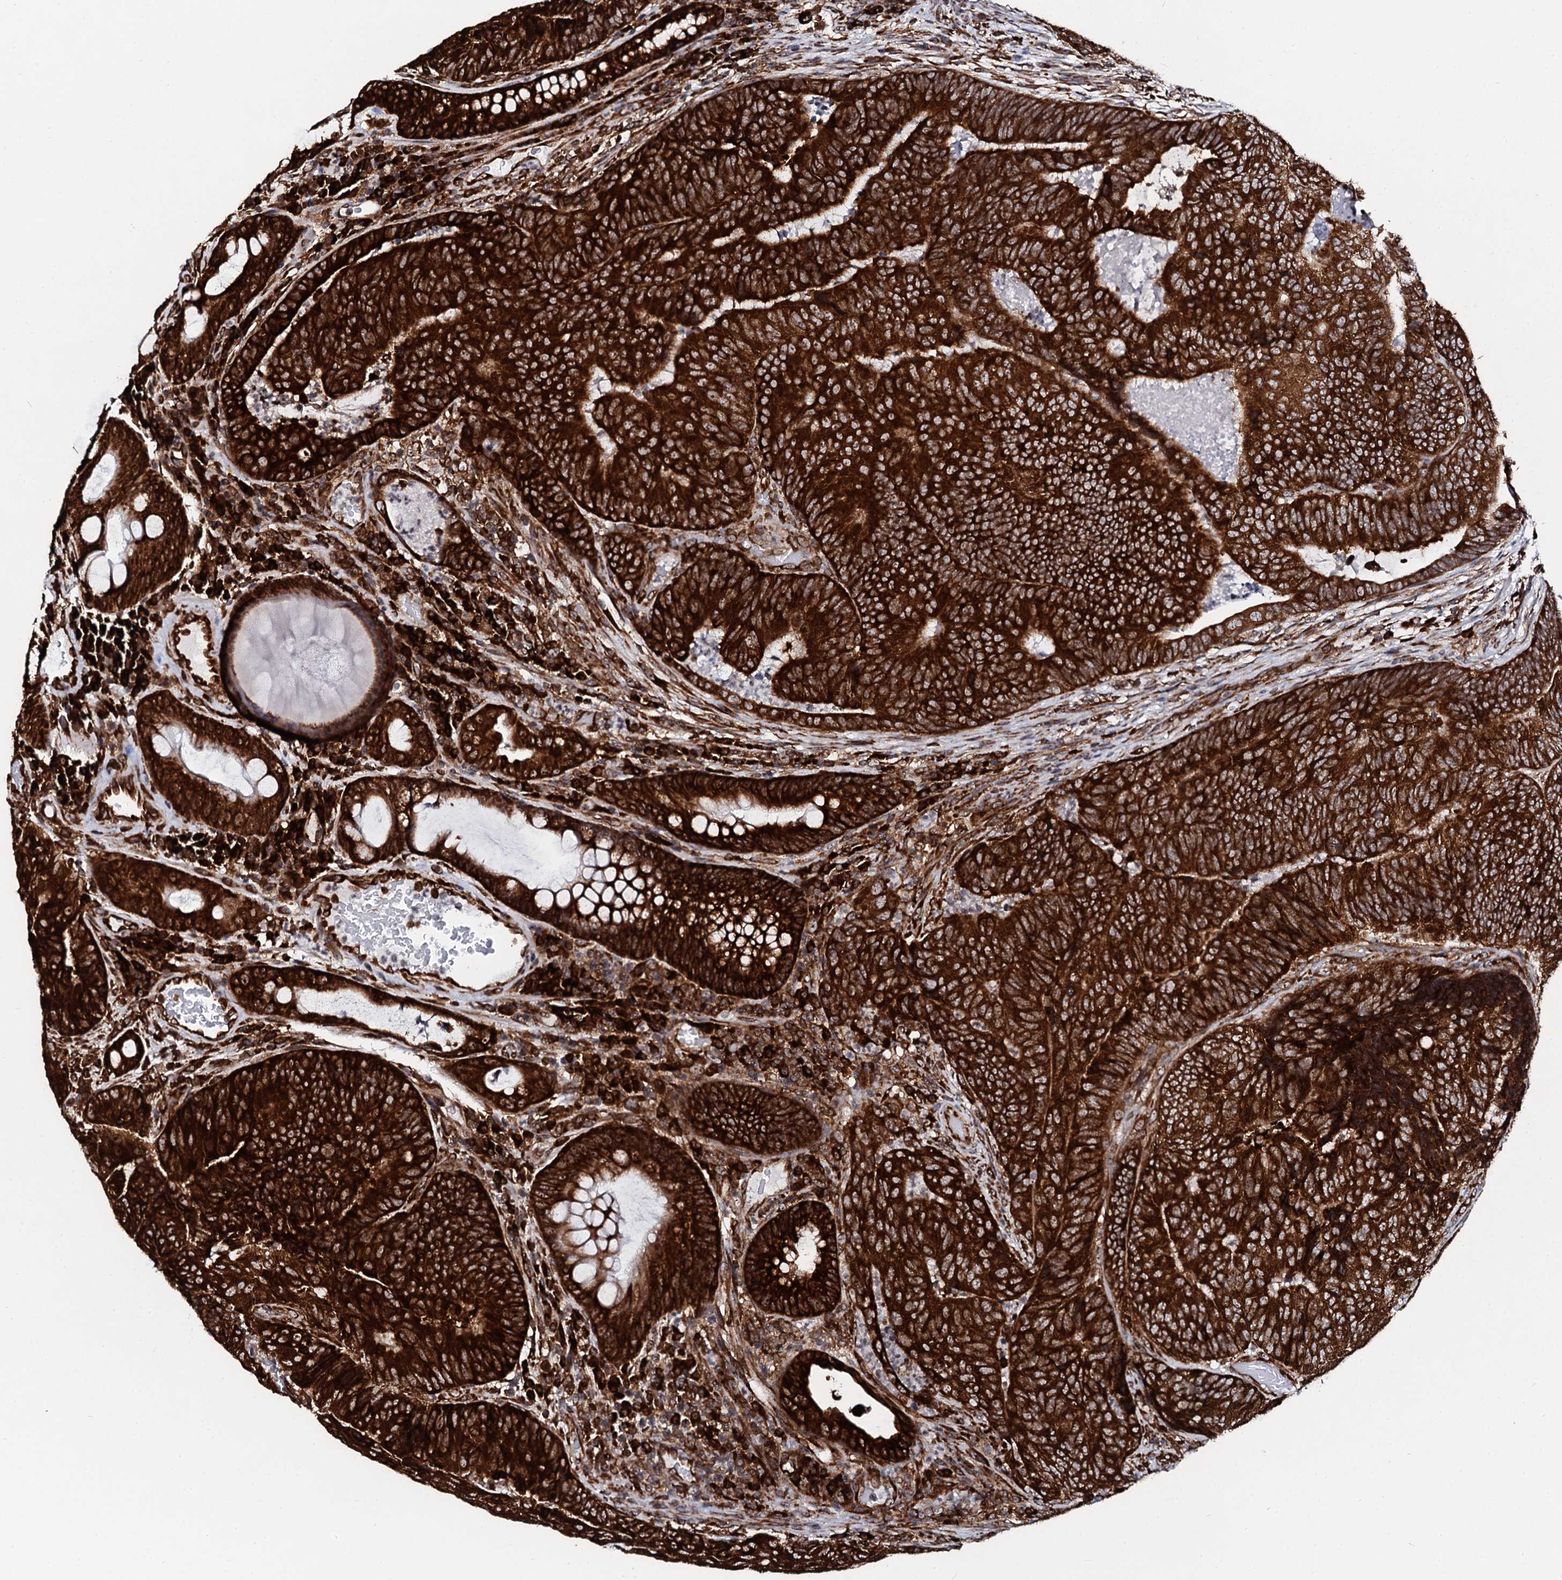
{"staining": {"intensity": "strong", "quantity": ">75%", "location": "cytoplasmic/membranous"}, "tissue": "colorectal cancer", "cell_type": "Tumor cells", "image_type": "cancer", "snomed": [{"axis": "morphology", "description": "Adenocarcinoma, NOS"}, {"axis": "topography", "description": "Colon"}], "caption": "Brown immunohistochemical staining in colorectal cancer (adenocarcinoma) reveals strong cytoplasmic/membranous positivity in about >75% of tumor cells.", "gene": "SPTY2D1", "patient": {"sex": "female", "age": 67}}